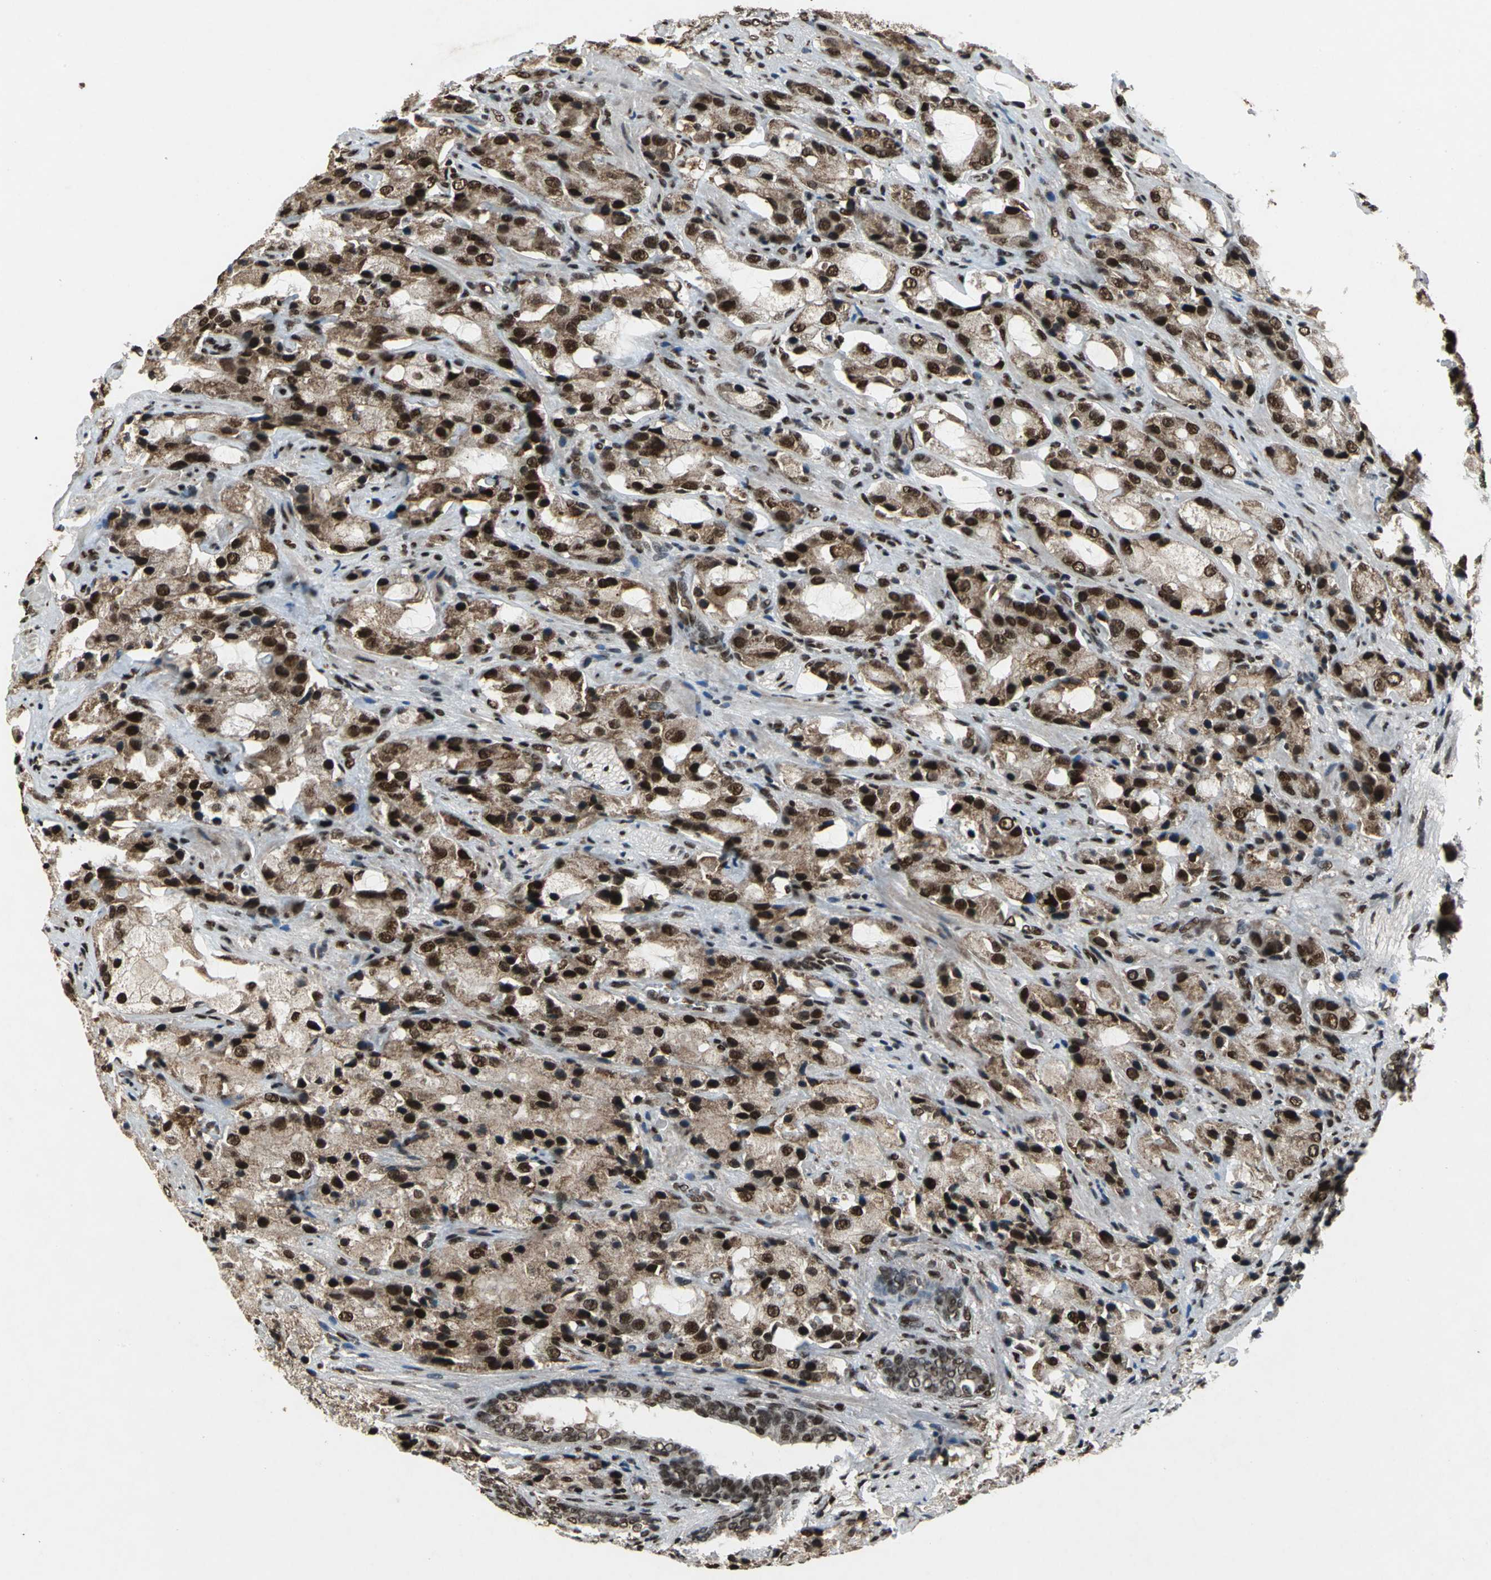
{"staining": {"intensity": "strong", "quantity": ">75%", "location": "cytoplasmic/membranous,nuclear"}, "tissue": "prostate cancer", "cell_type": "Tumor cells", "image_type": "cancer", "snomed": [{"axis": "morphology", "description": "Adenocarcinoma, High grade"}, {"axis": "topography", "description": "Prostate"}], "caption": "Prostate cancer stained with DAB (3,3'-diaminobenzidine) immunohistochemistry (IHC) demonstrates high levels of strong cytoplasmic/membranous and nuclear staining in approximately >75% of tumor cells.", "gene": "MTA2", "patient": {"sex": "male", "age": 70}}